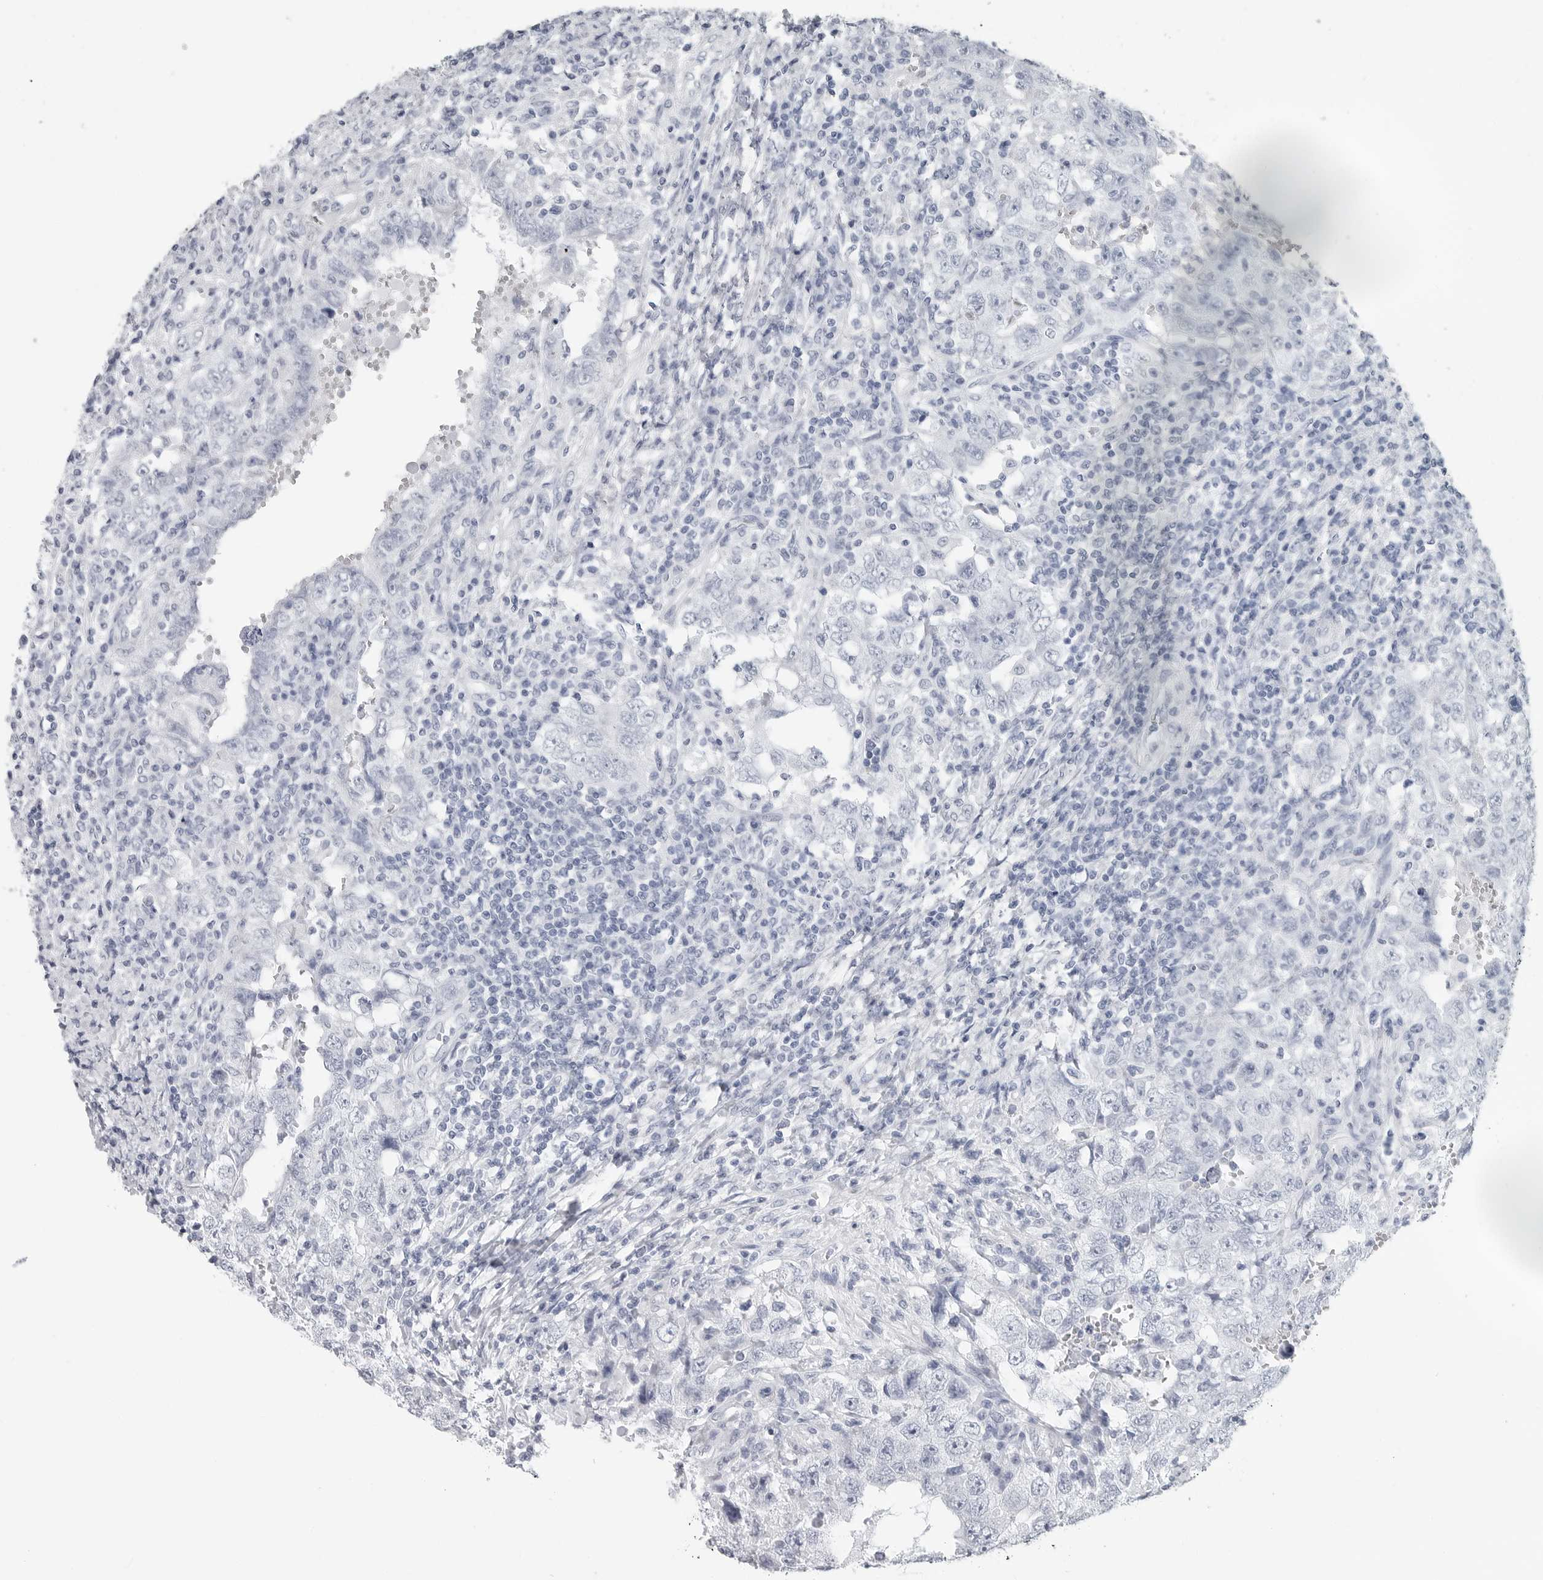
{"staining": {"intensity": "negative", "quantity": "none", "location": "none"}, "tissue": "testis cancer", "cell_type": "Tumor cells", "image_type": "cancer", "snomed": [{"axis": "morphology", "description": "Carcinoma, Embryonal, NOS"}, {"axis": "topography", "description": "Testis"}], "caption": "Immunohistochemical staining of testis cancer exhibits no significant staining in tumor cells. Brightfield microscopy of immunohistochemistry stained with DAB (3,3'-diaminobenzidine) (brown) and hematoxylin (blue), captured at high magnification.", "gene": "CSH1", "patient": {"sex": "male", "age": 26}}